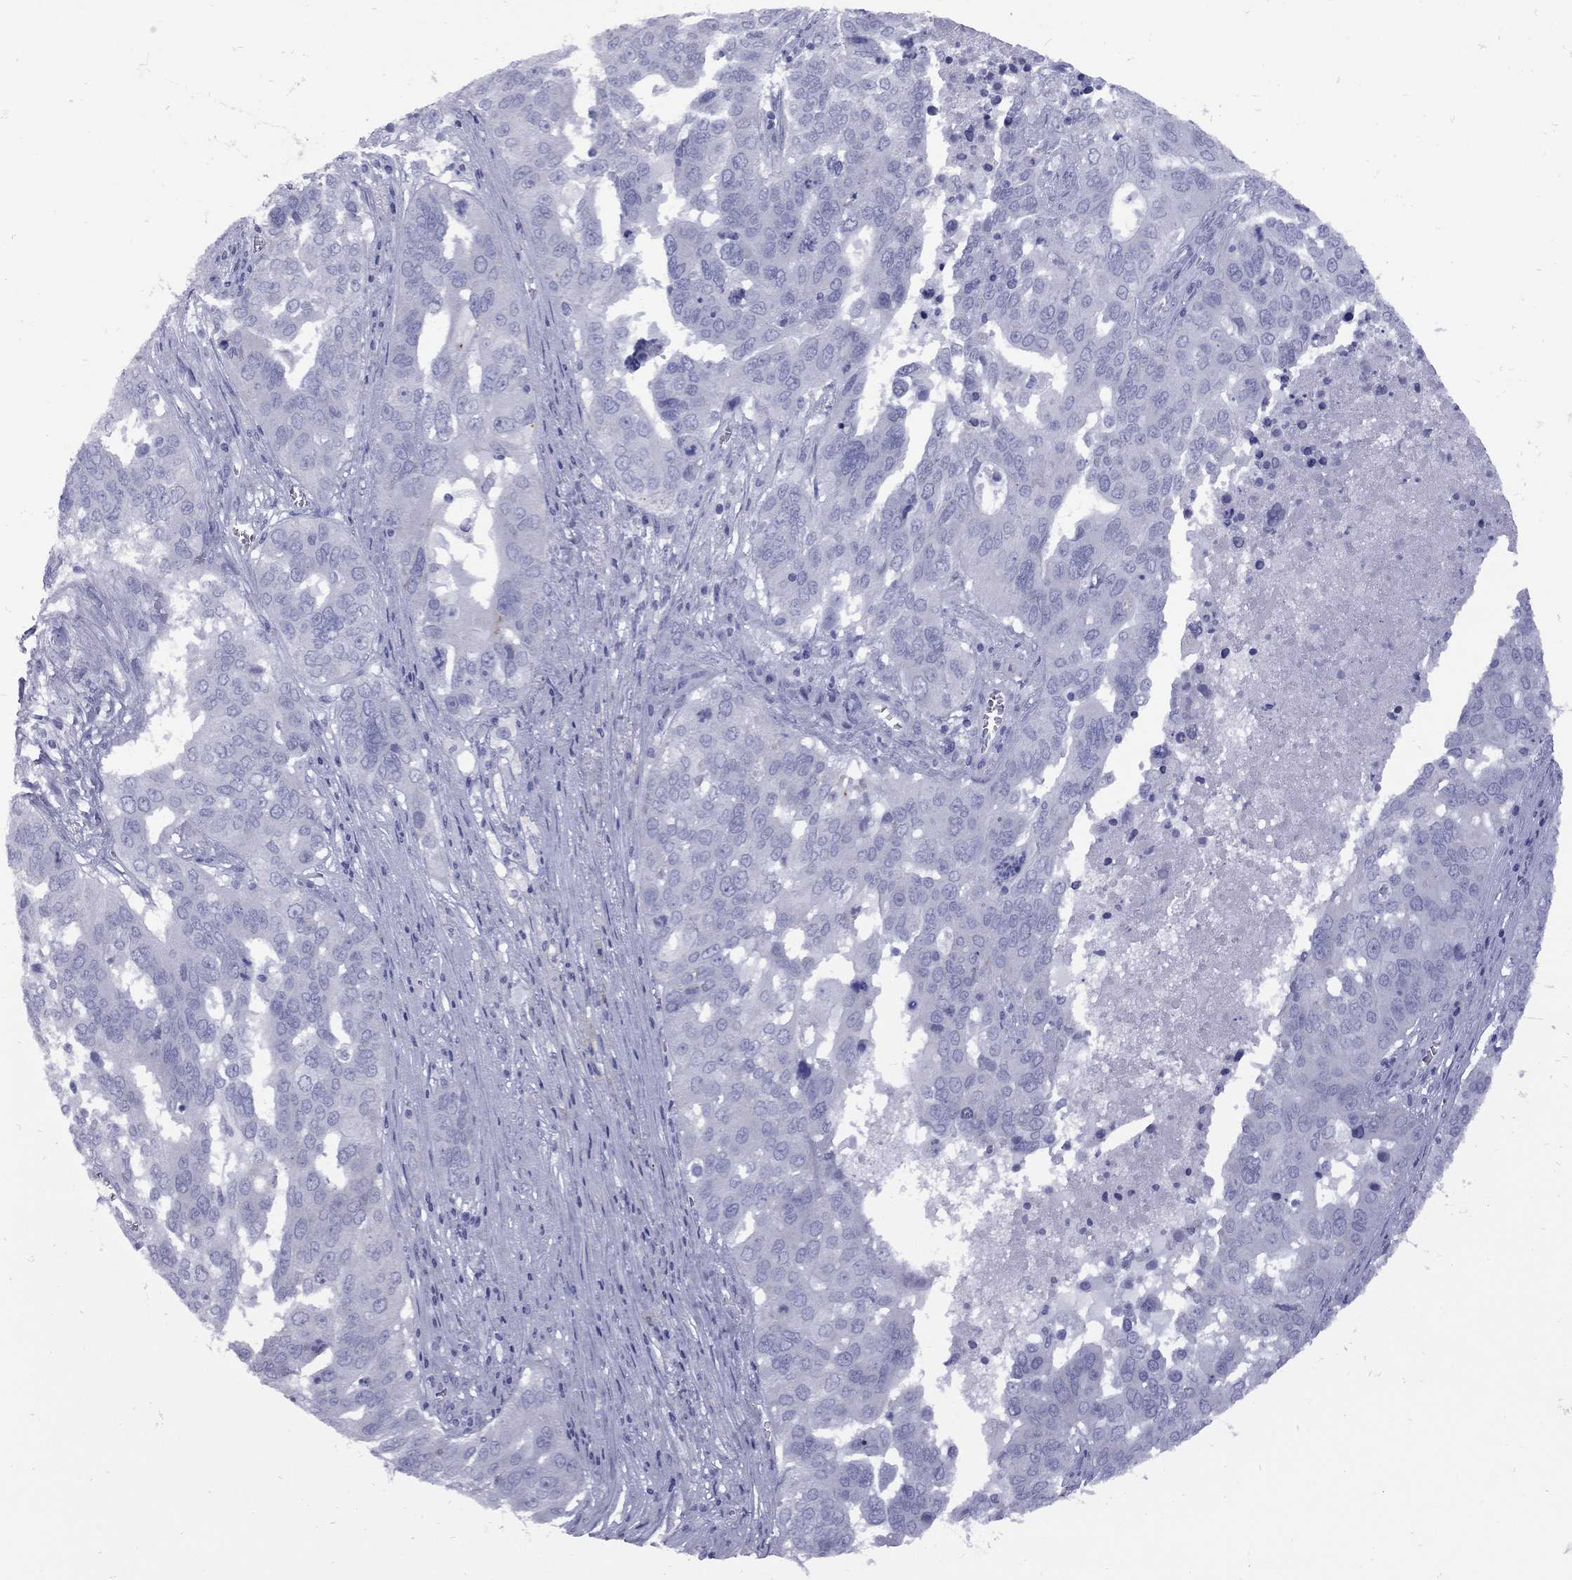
{"staining": {"intensity": "negative", "quantity": "none", "location": "none"}, "tissue": "ovarian cancer", "cell_type": "Tumor cells", "image_type": "cancer", "snomed": [{"axis": "morphology", "description": "Carcinoma, endometroid"}, {"axis": "topography", "description": "Soft tissue"}, {"axis": "topography", "description": "Ovary"}], "caption": "Tumor cells are negative for protein expression in human ovarian endometroid carcinoma.", "gene": "EPPIN", "patient": {"sex": "female", "age": 52}}